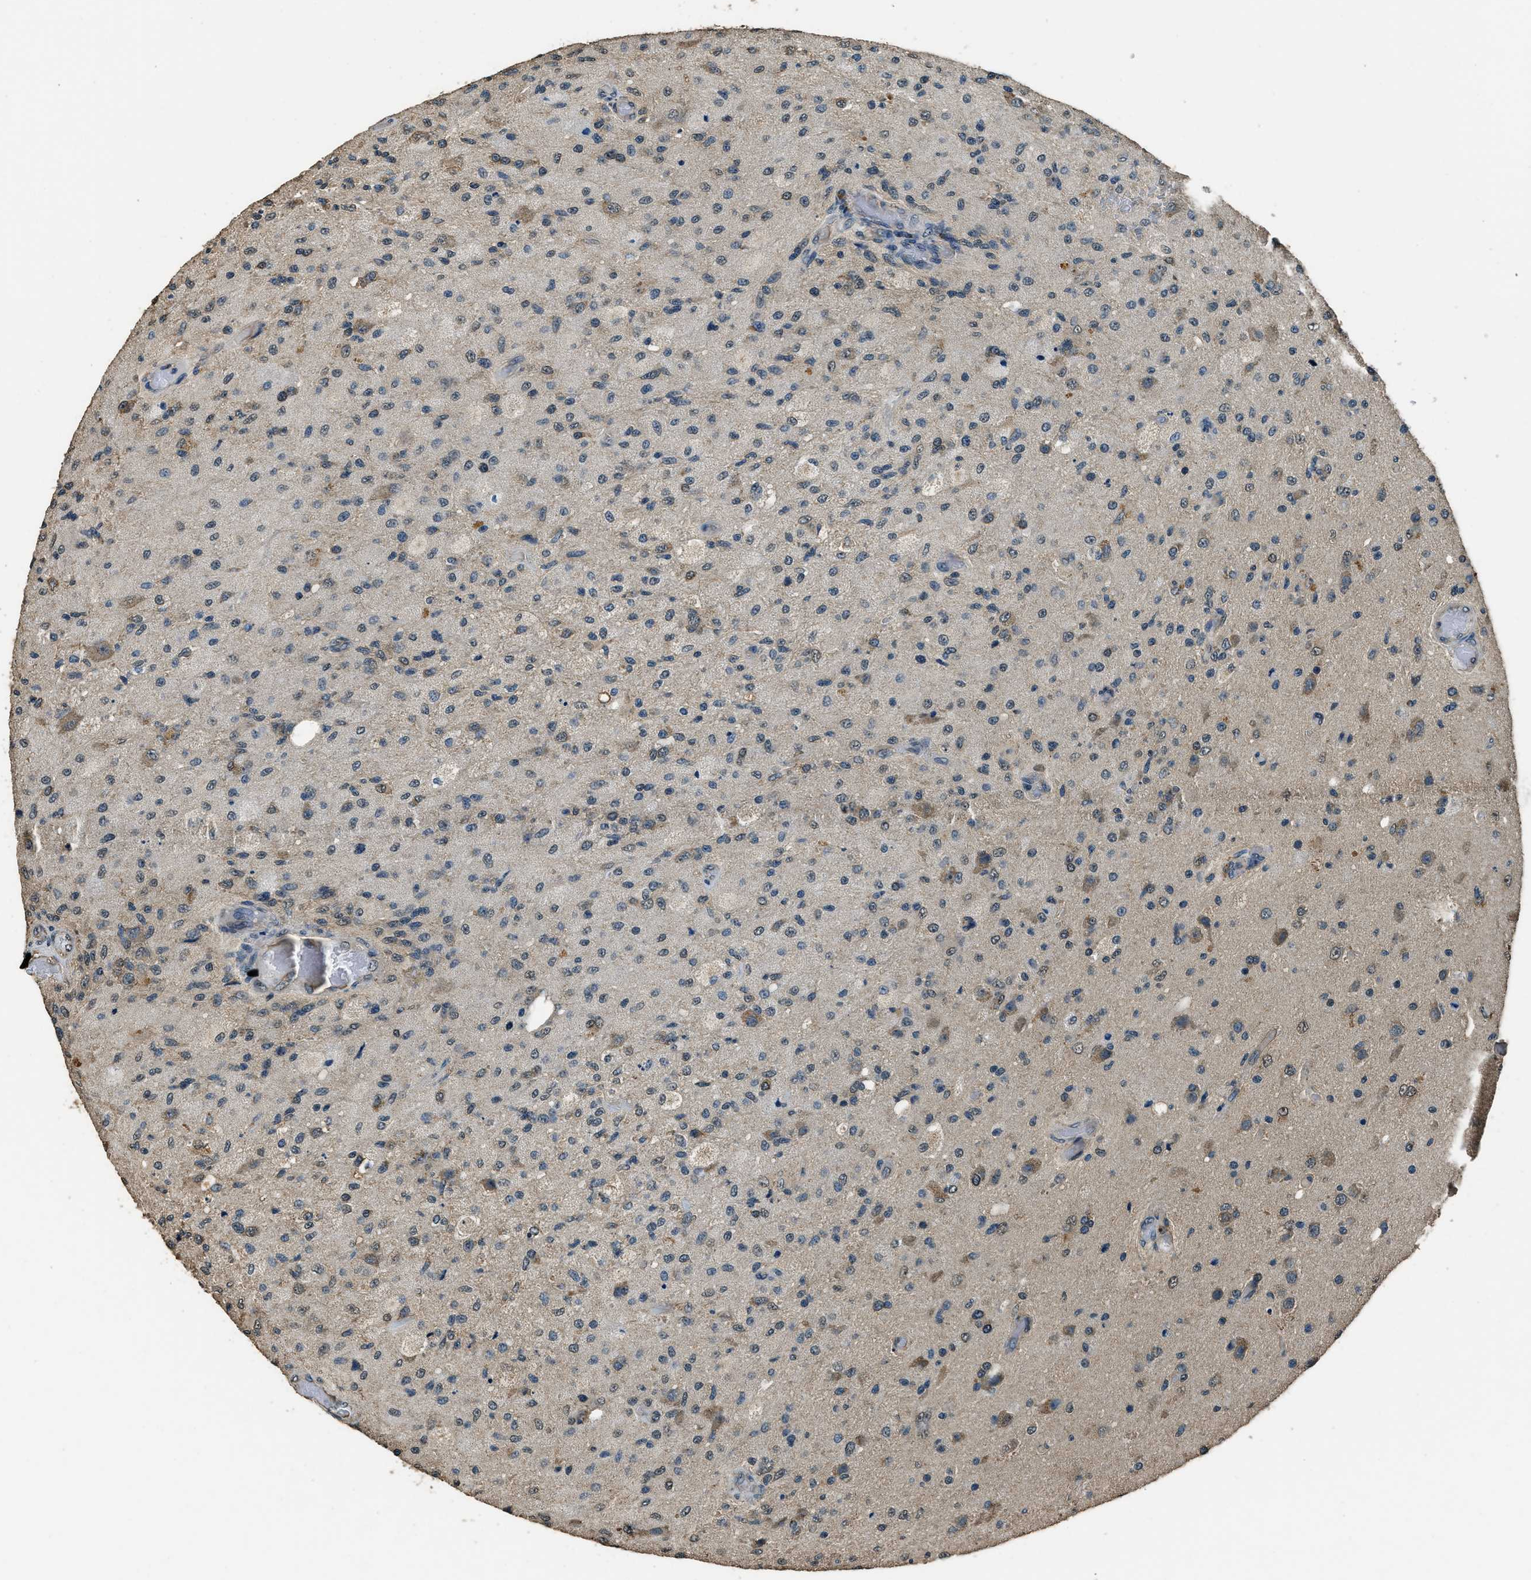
{"staining": {"intensity": "moderate", "quantity": "<25%", "location": "cytoplasmic/membranous"}, "tissue": "glioma", "cell_type": "Tumor cells", "image_type": "cancer", "snomed": [{"axis": "morphology", "description": "Normal tissue, NOS"}, {"axis": "morphology", "description": "Glioma, malignant, High grade"}, {"axis": "topography", "description": "Cerebral cortex"}], "caption": "There is low levels of moderate cytoplasmic/membranous positivity in tumor cells of glioma, as demonstrated by immunohistochemical staining (brown color).", "gene": "SALL3", "patient": {"sex": "male", "age": 77}}